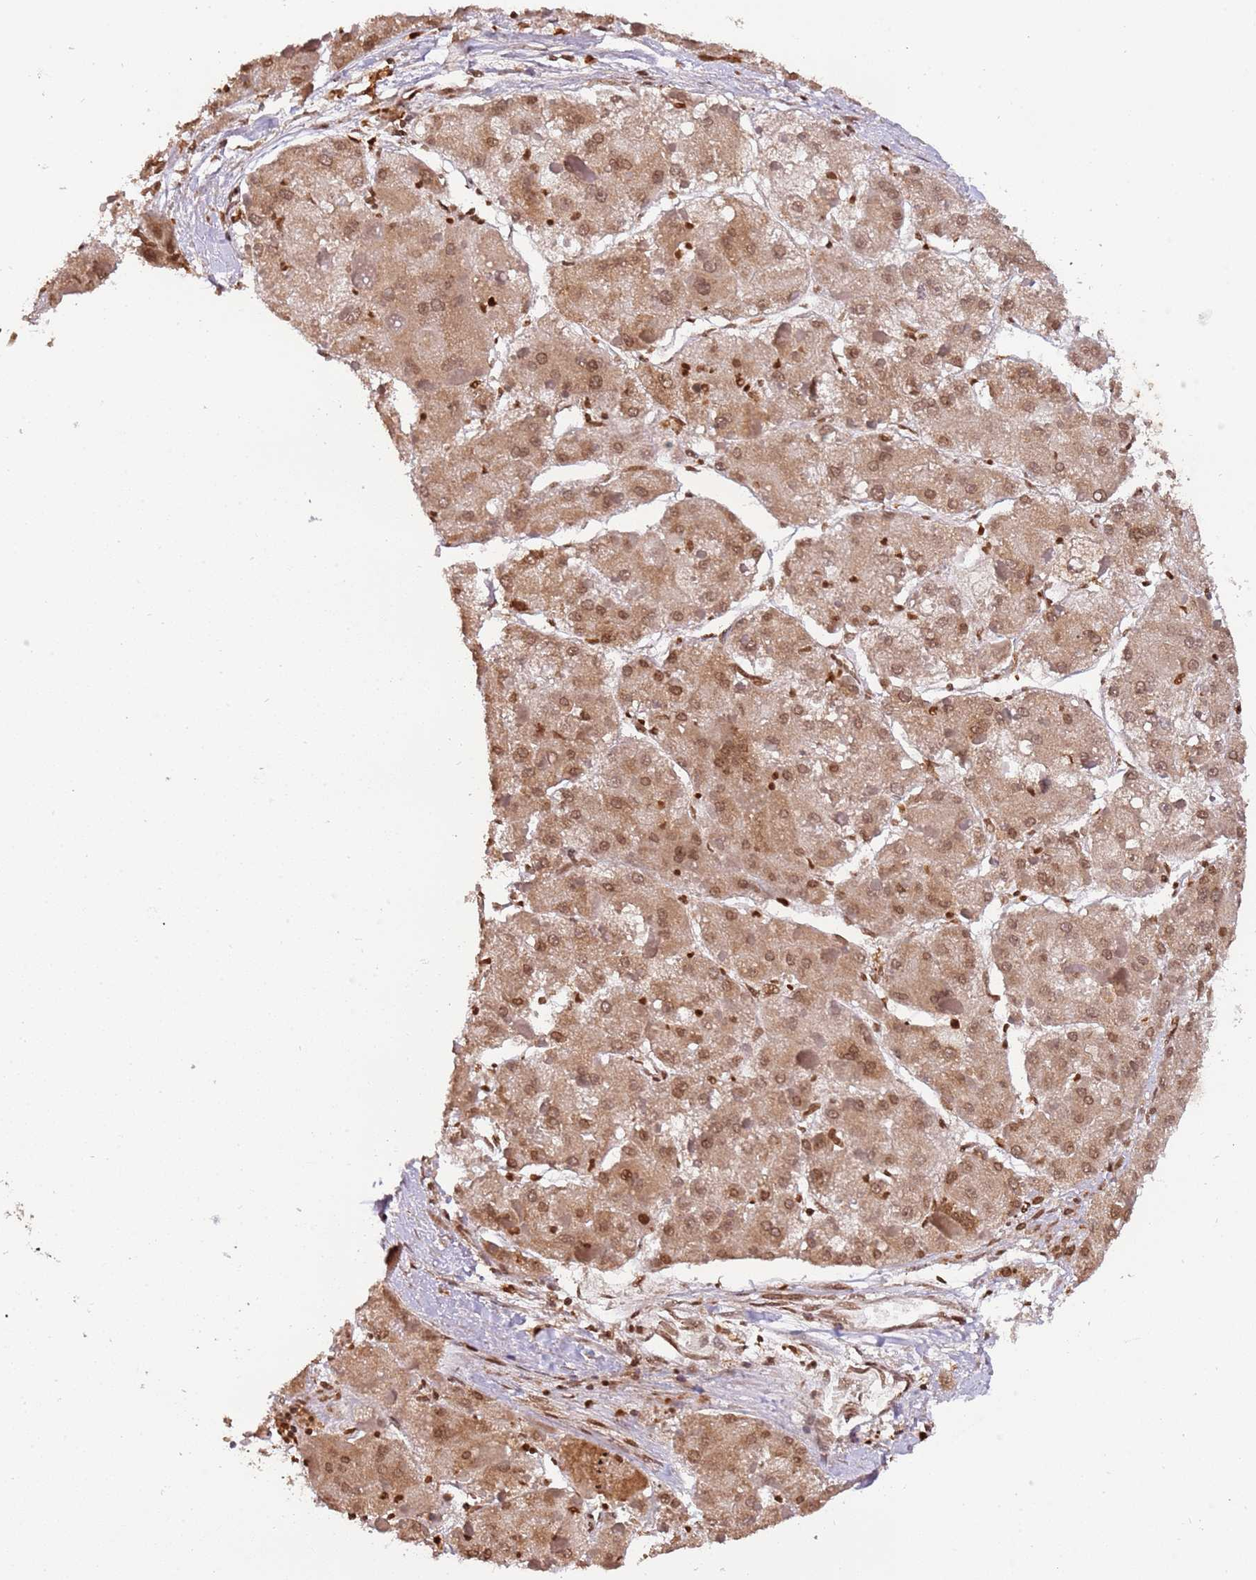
{"staining": {"intensity": "moderate", "quantity": ">75%", "location": "cytoplasmic/membranous,nuclear"}, "tissue": "liver cancer", "cell_type": "Tumor cells", "image_type": "cancer", "snomed": [{"axis": "morphology", "description": "Carcinoma, Hepatocellular, NOS"}, {"axis": "topography", "description": "Liver"}], "caption": "Liver cancer stained with a brown dye exhibits moderate cytoplasmic/membranous and nuclear positive expression in about >75% of tumor cells.", "gene": "SAMSN1", "patient": {"sex": "female", "age": 73}}